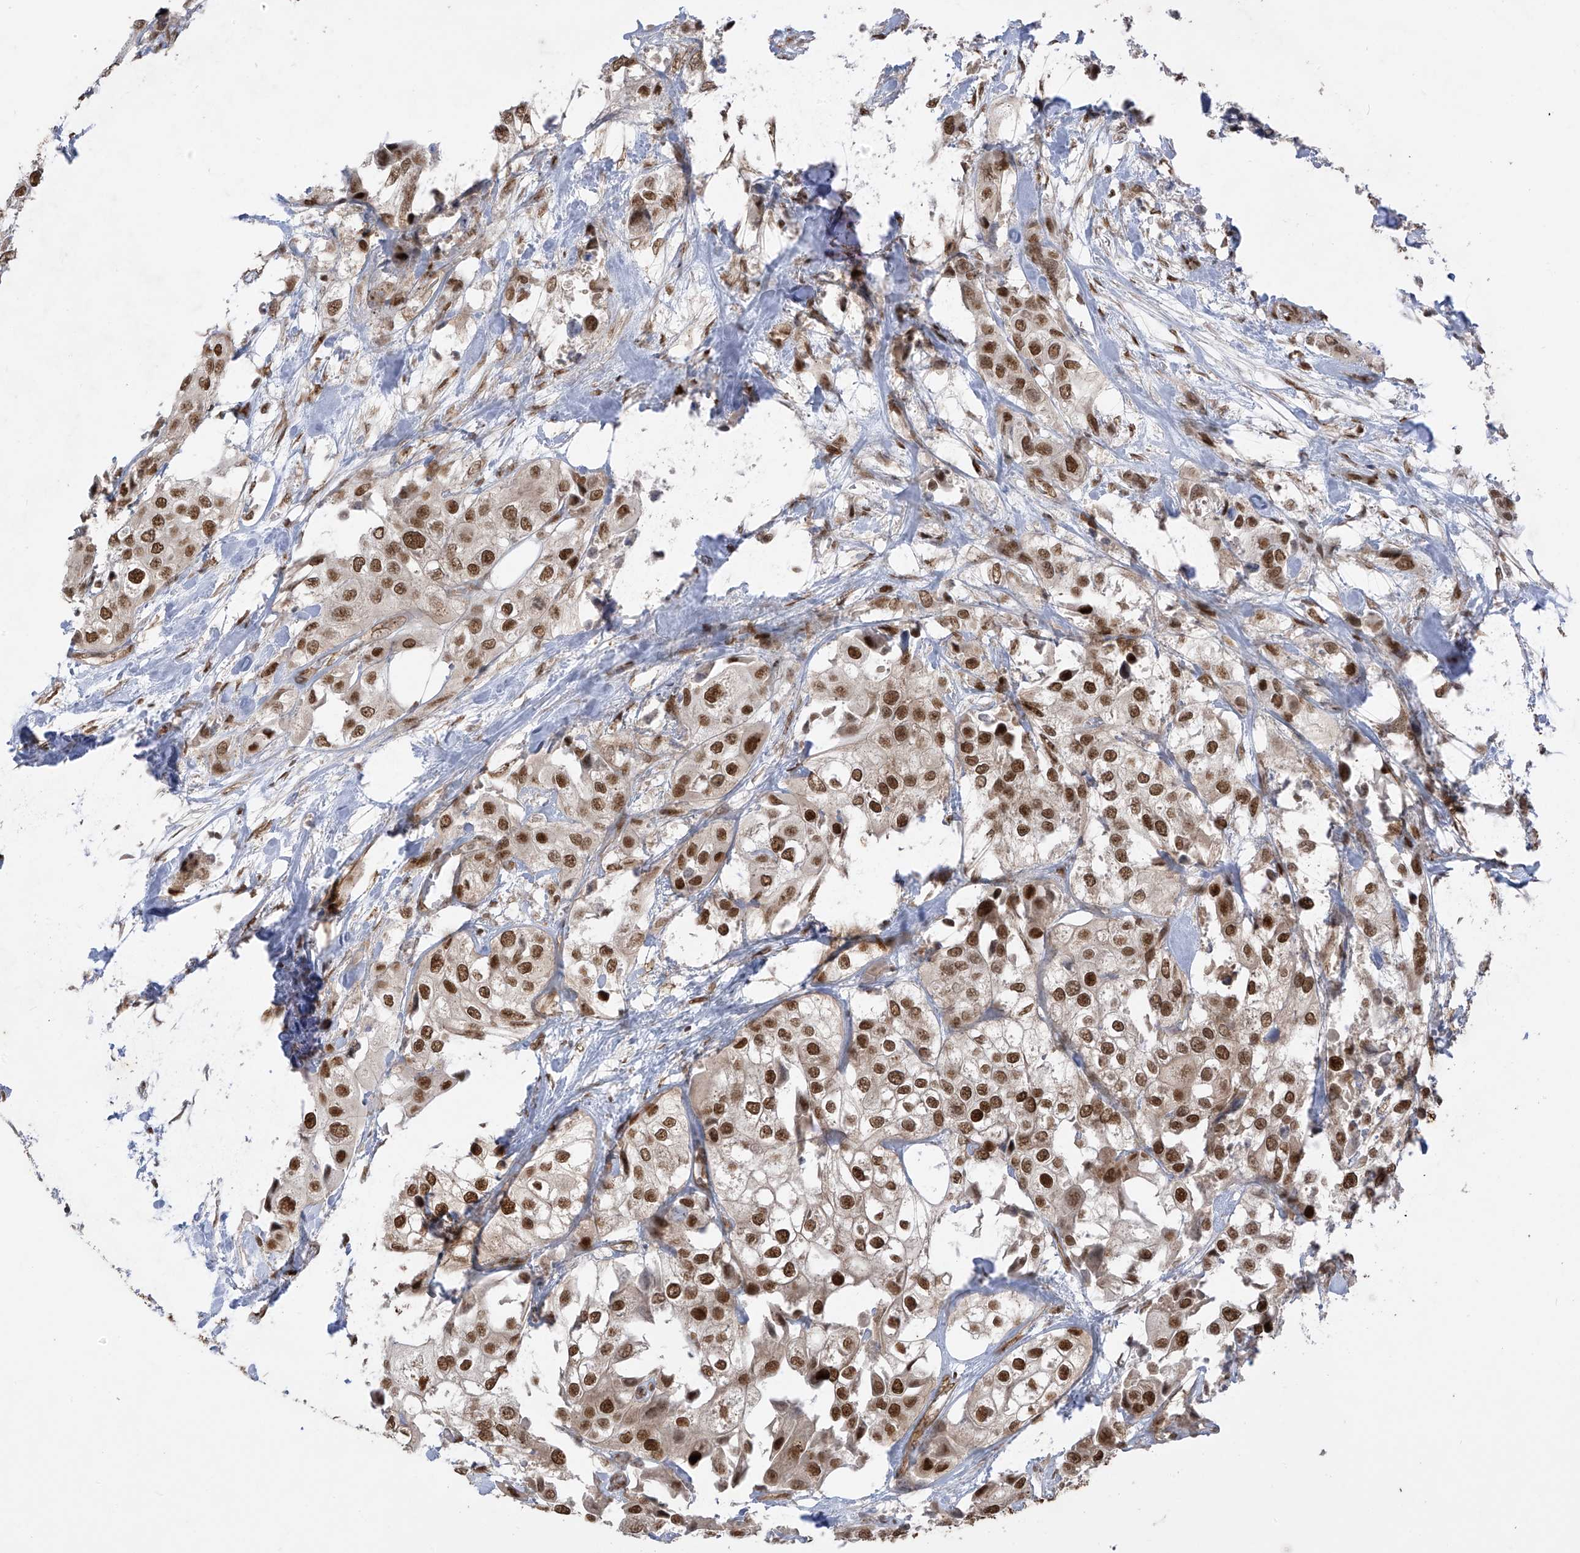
{"staining": {"intensity": "moderate", "quantity": ">75%", "location": "nuclear"}, "tissue": "urothelial cancer", "cell_type": "Tumor cells", "image_type": "cancer", "snomed": [{"axis": "morphology", "description": "Urothelial carcinoma, High grade"}, {"axis": "topography", "description": "Urinary bladder"}], "caption": "Immunohistochemical staining of urothelial carcinoma (high-grade) shows medium levels of moderate nuclear expression in approximately >75% of tumor cells. The staining was performed using DAB (3,3'-diaminobenzidine), with brown indicating positive protein expression. Nuclei are stained blue with hematoxylin.", "gene": "ARHGEF3", "patient": {"sex": "male", "age": 64}}